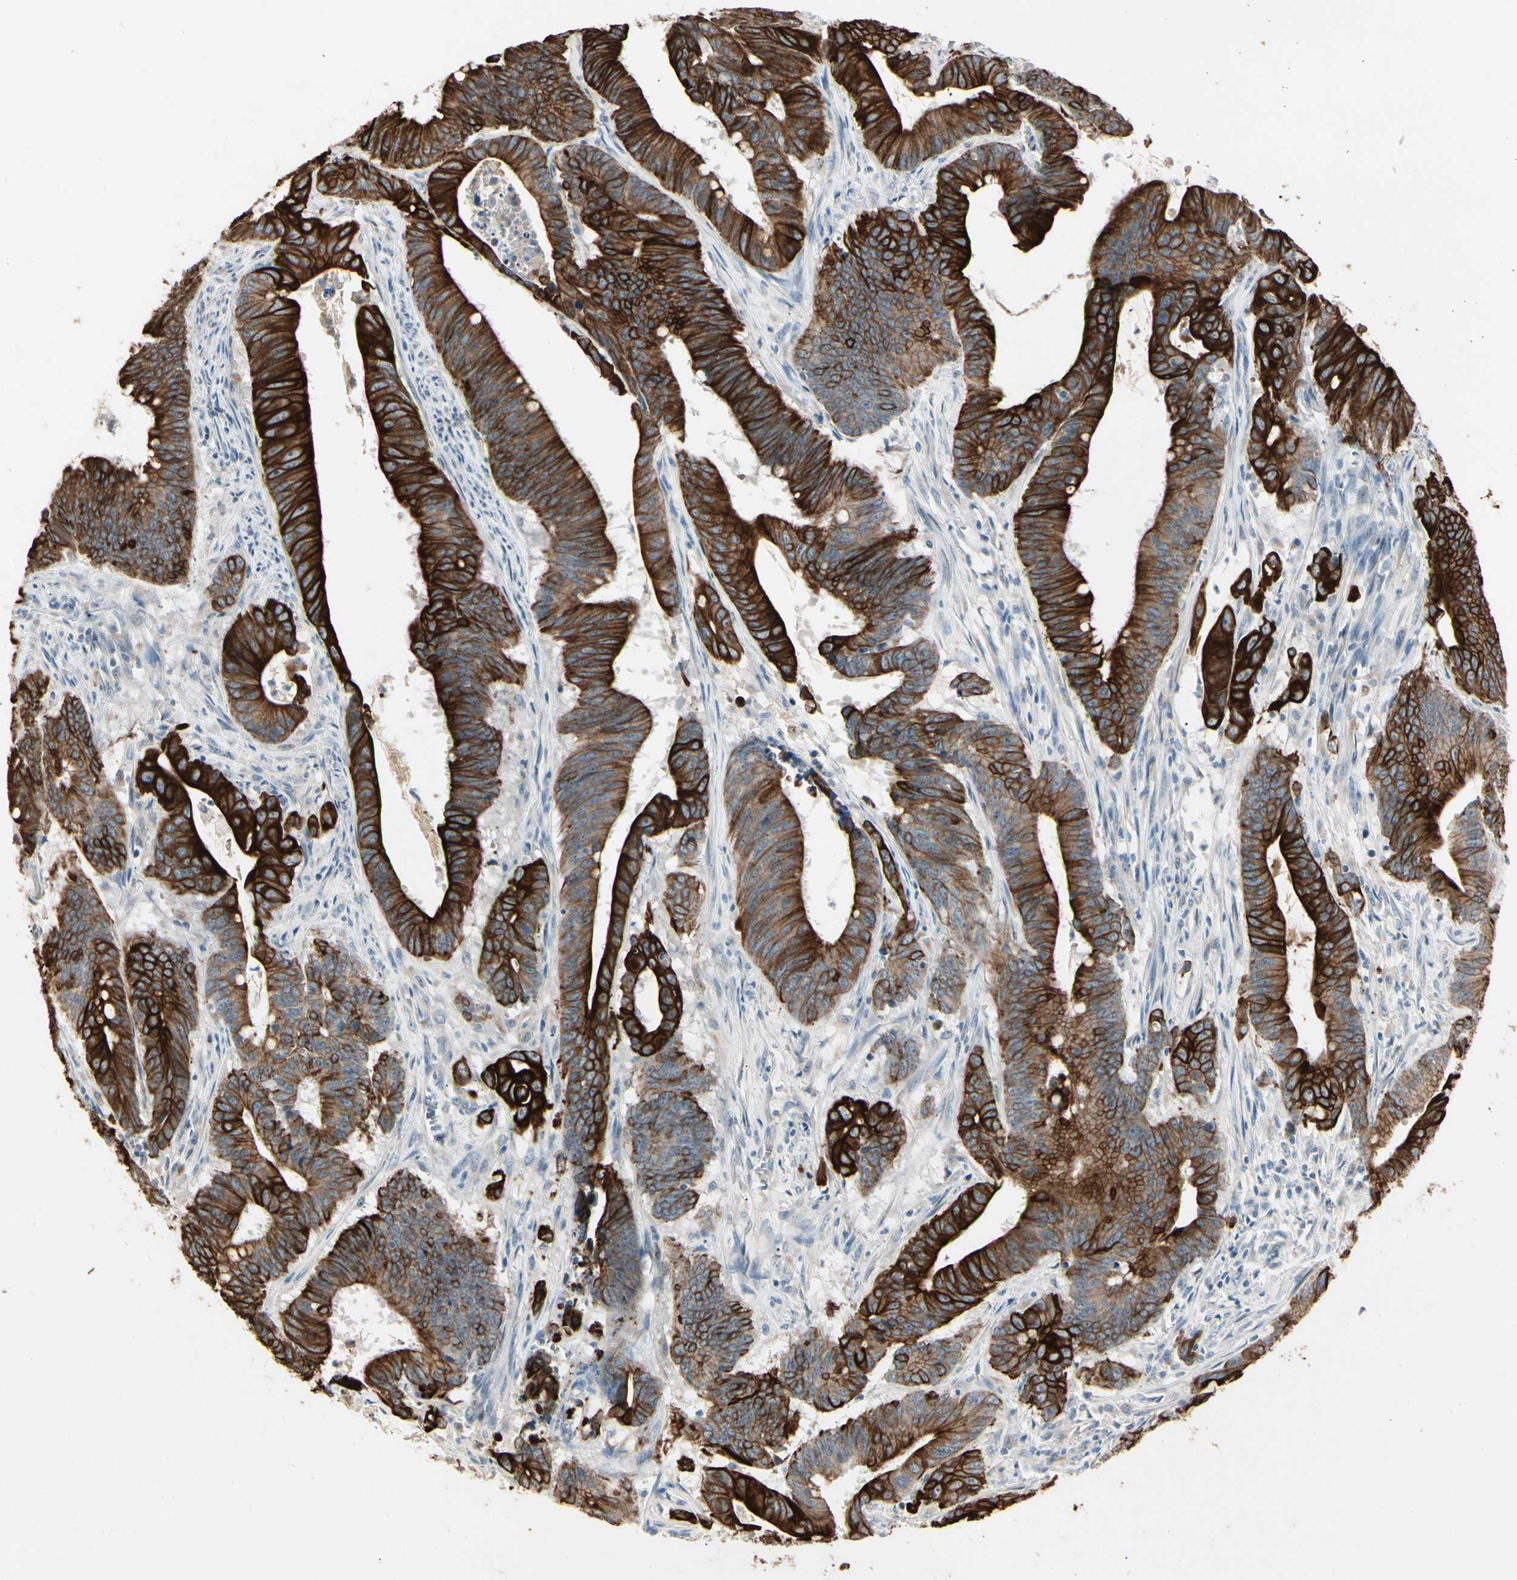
{"staining": {"intensity": "strong", "quantity": ">75%", "location": "cytoplasmic/membranous"}, "tissue": "colorectal cancer", "cell_type": "Tumor cells", "image_type": "cancer", "snomed": [{"axis": "morphology", "description": "Adenocarcinoma, NOS"}, {"axis": "topography", "description": "Colon"}], "caption": "Colorectal cancer stained with a brown dye shows strong cytoplasmic/membranous positive positivity in approximately >75% of tumor cells.", "gene": "SKIL", "patient": {"sex": "male", "age": 45}}